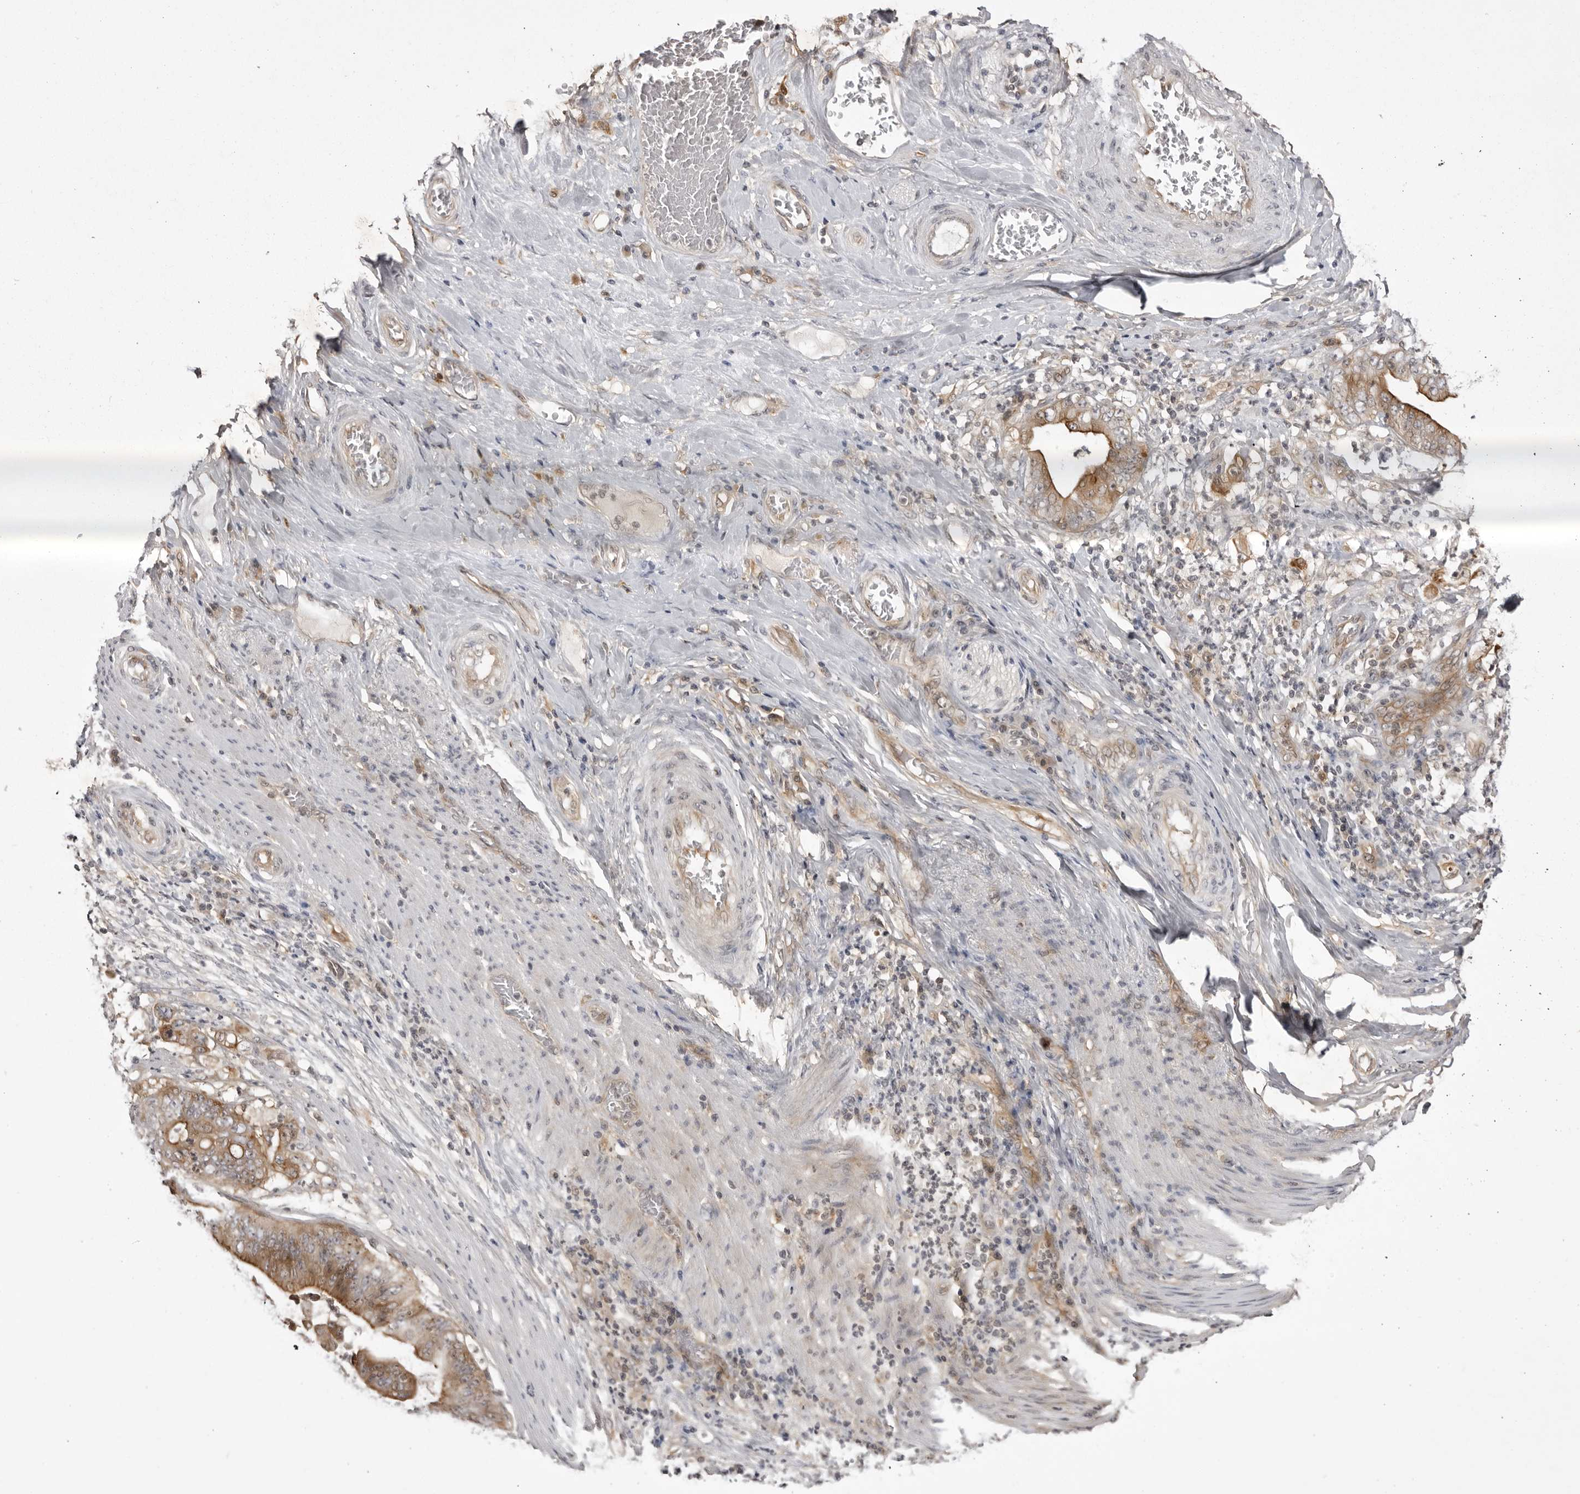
{"staining": {"intensity": "strong", "quantity": "25%-75%", "location": "cytoplasmic/membranous"}, "tissue": "stomach cancer", "cell_type": "Tumor cells", "image_type": "cancer", "snomed": [{"axis": "morphology", "description": "Adenocarcinoma, NOS"}, {"axis": "topography", "description": "Stomach"}], "caption": "Immunohistochemistry (DAB (3,3'-diaminobenzidine)) staining of human stomach cancer (adenocarcinoma) reveals strong cytoplasmic/membranous protein expression in approximately 25%-75% of tumor cells.", "gene": "USP43", "patient": {"sex": "female", "age": 73}}